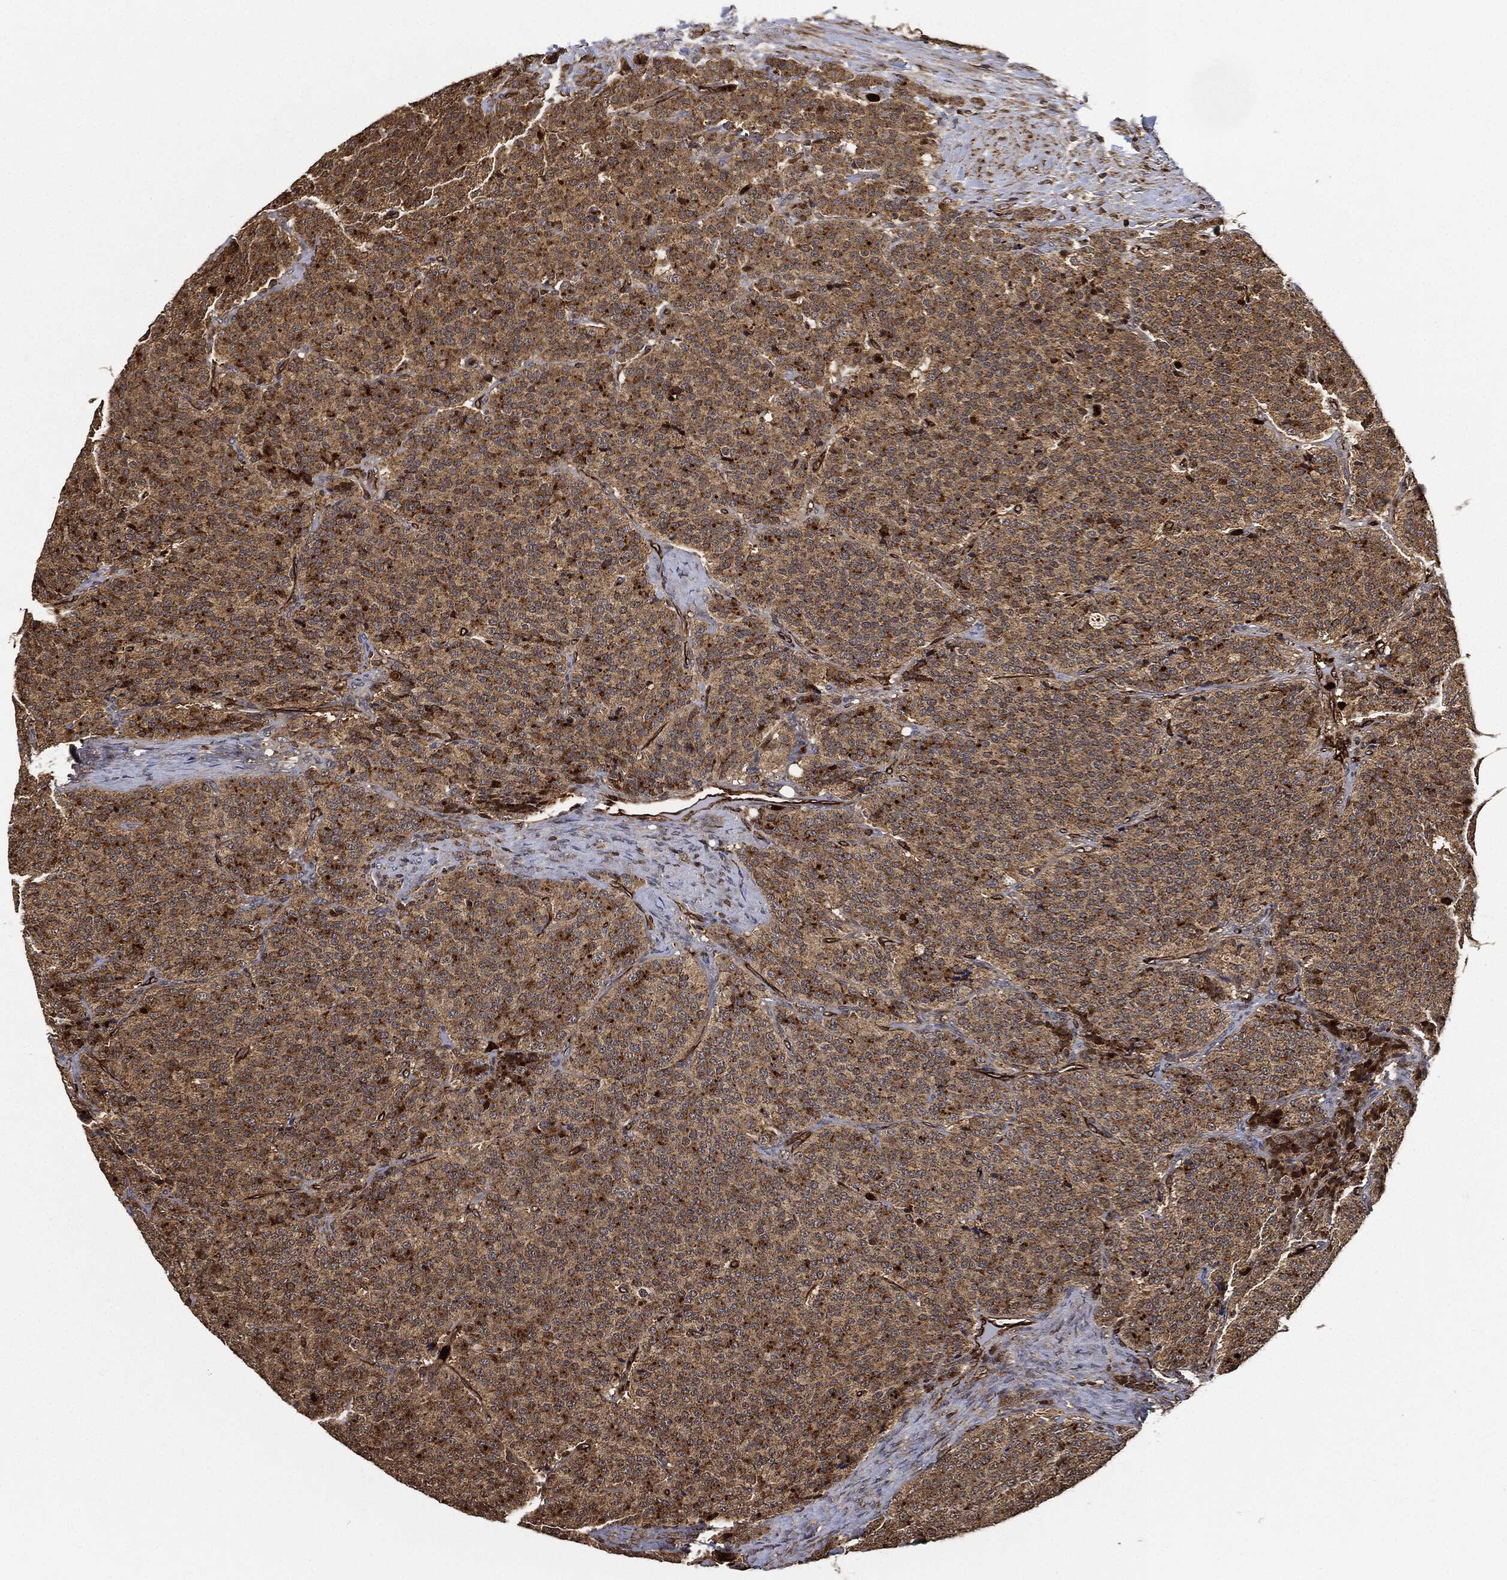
{"staining": {"intensity": "moderate", "quantity": ">75%", "location": "cytoplasmic/membranous"}, "tissue": "carcinoid", "cell_type": "Tumor cells", "image_type": "cancer", "snomed": [{"axis": "morphology", "description": "Carcinoid, malignant, NOS"}, {"axis": "topography", "description": "Small intestine"}], "caption": "The image shows a brown stain indicating the presence of a protein in the cytoplasmic/membranous of tumor cells in carcinoid (malignant).", "gene": "MAP3K3", "patient": {"sex": "female", "age": 58}}